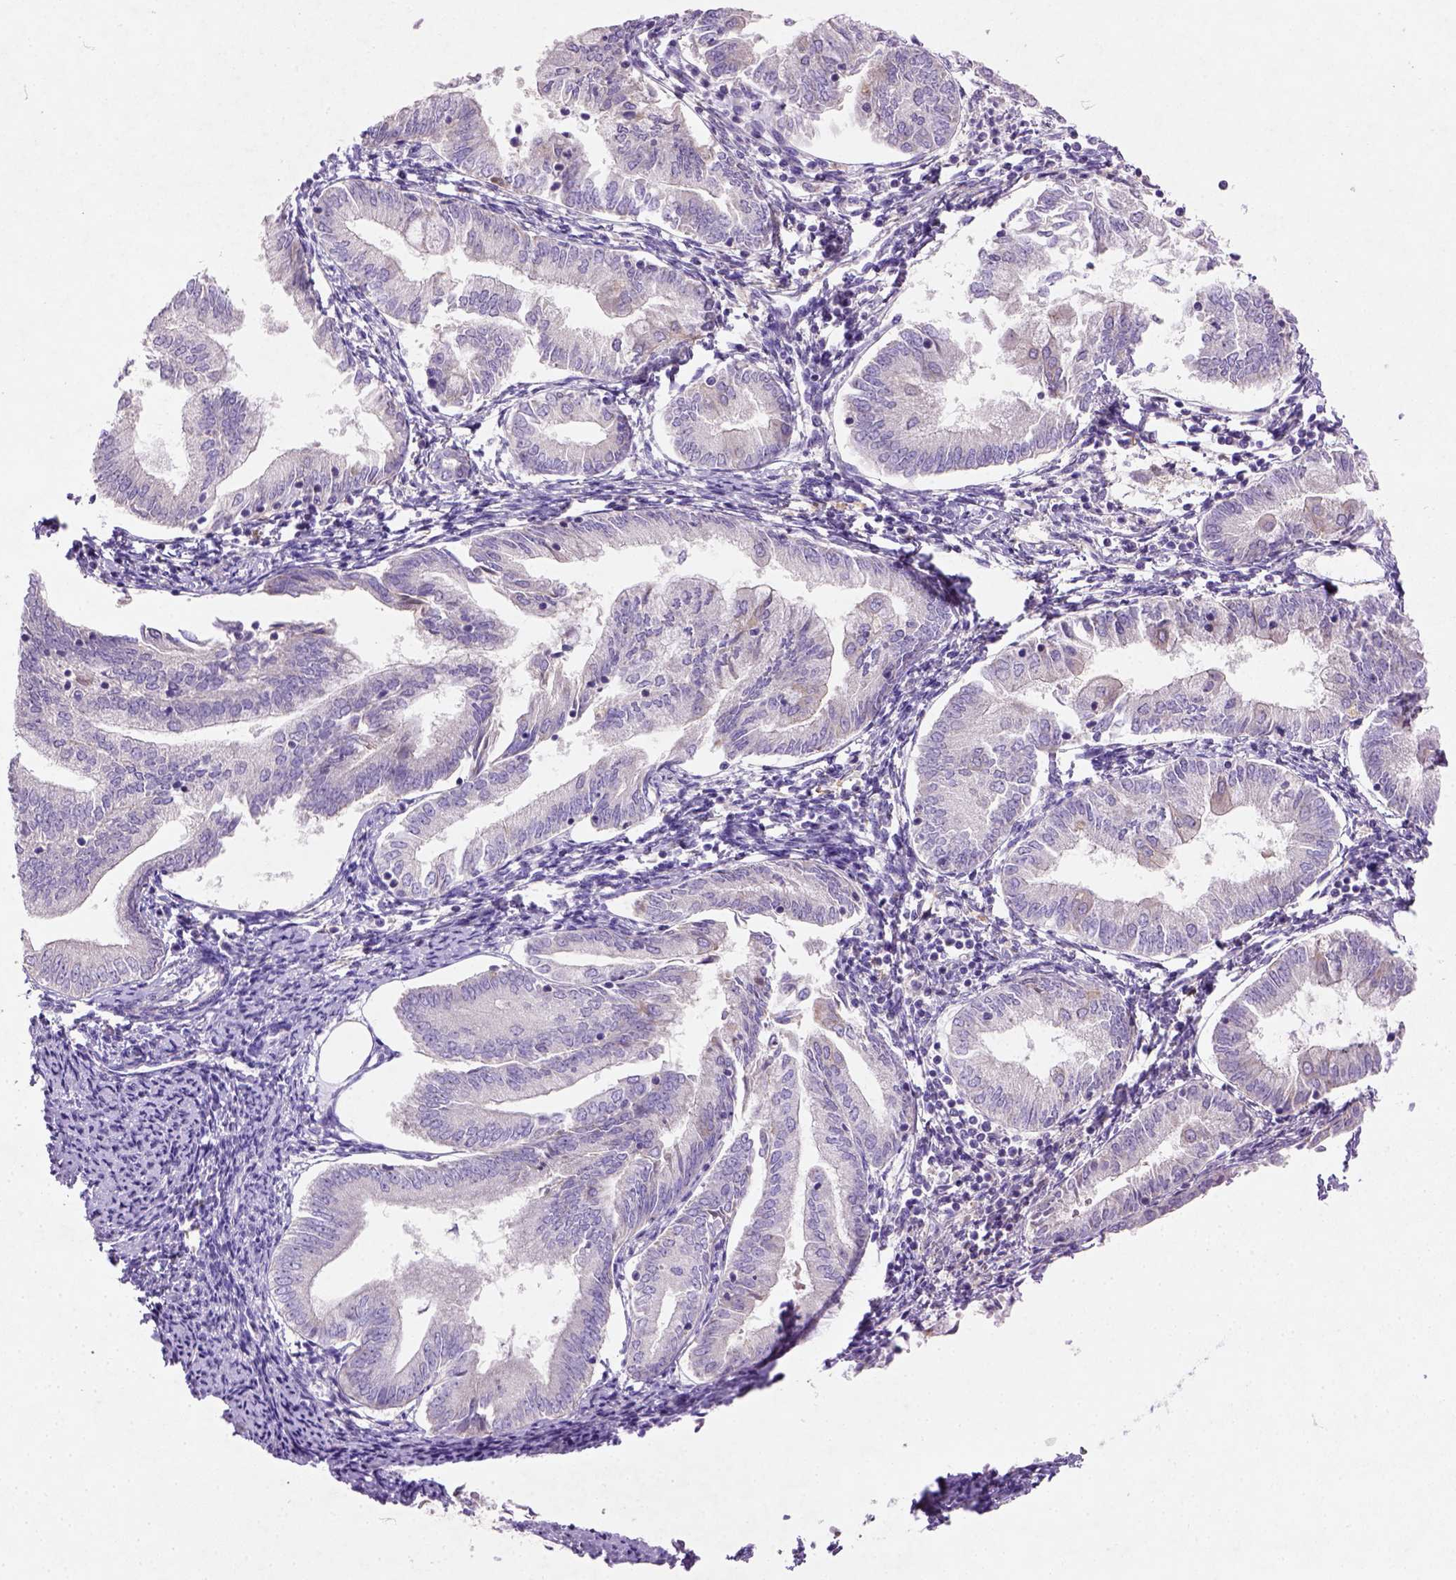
{"staining": {"intensity": "weak", "quantity": "<25%", "location": "cytoplasmic/membranous"}, "tissue": "endometrial cancer", "cell_type": "Tumor cells", "image_type": "cancer", "snomed": [{"axis": "morphology", "description": "Adenocarcinoma, NOS"}, {"axis": "topography", "description": "Endometrium"}], "caption": "Immunohistochemistry histopathology image of endometrial cancer (adenocarcinoma) stained for a protein (brown), which exhibits no positivity in tumor cells. (Immunohistochemistry (ihc), brightfield microscopy, high magnification).", "gene": "NUDT2", "patient": {"sex": "female", "age": 55}}